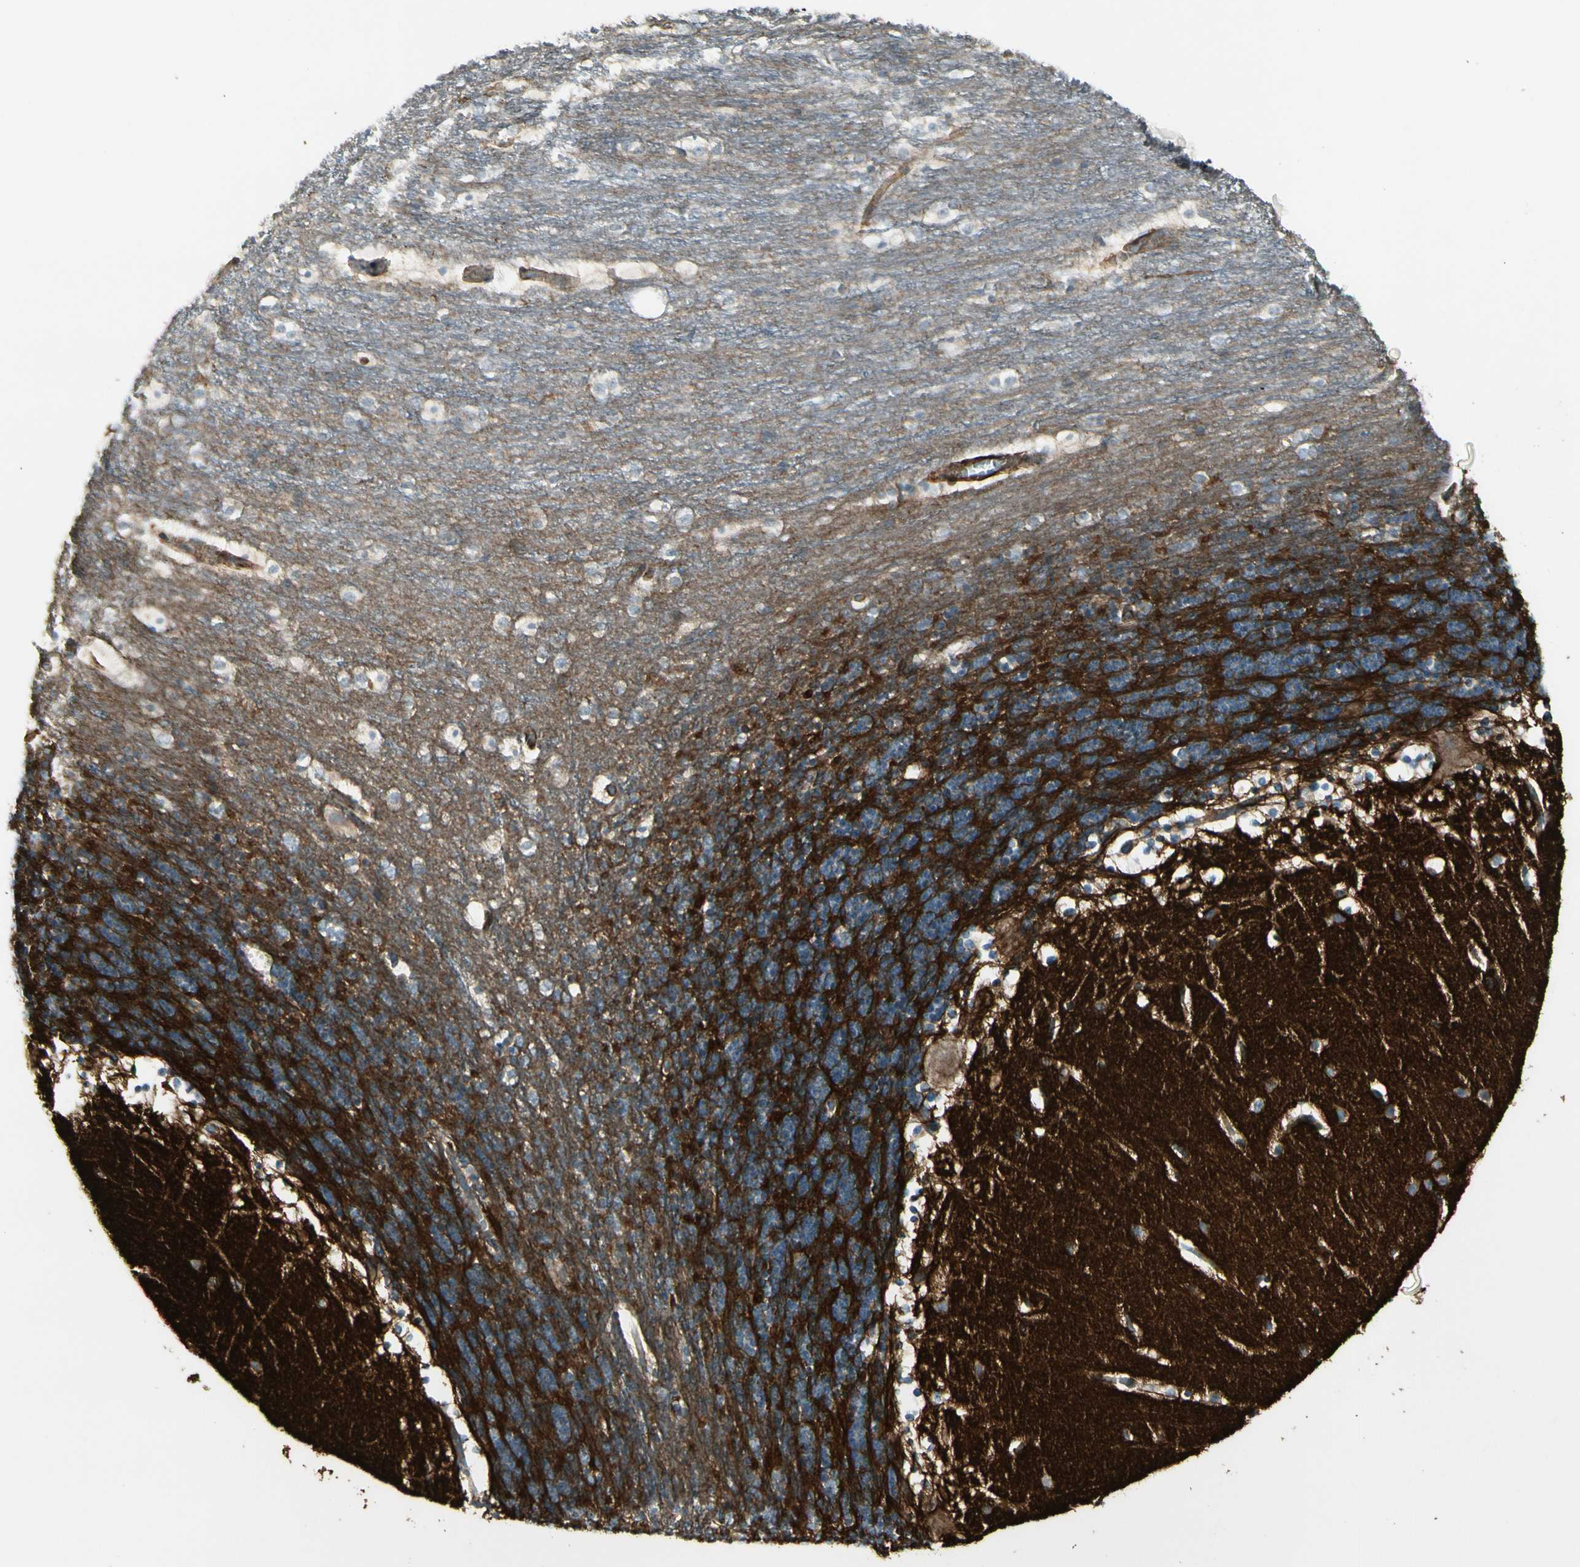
{"staining": {"intensity": "strong", "quantity": "<25%", "location": "cytoplasmic/membranous"}, "tissue": "cerebellum", "cell_type": "Cells in granular layer", "image_type": "normal", "snomed": [{"axis": "morphology", "description": "Normal tissue, NOS"}, {"axis": "topography", "description": "Cerebellum"}], "caption": "Cerebellum stained for a protein displays strong cytoplasmic/membranous positivity in cells in granular layer. (Stains: DAB in brown, nuclei in blue, Microscopy: brightfield microscopy at high magnification).", "gene": "MCAM", "patient": {"sex": "female", "age": 19}}